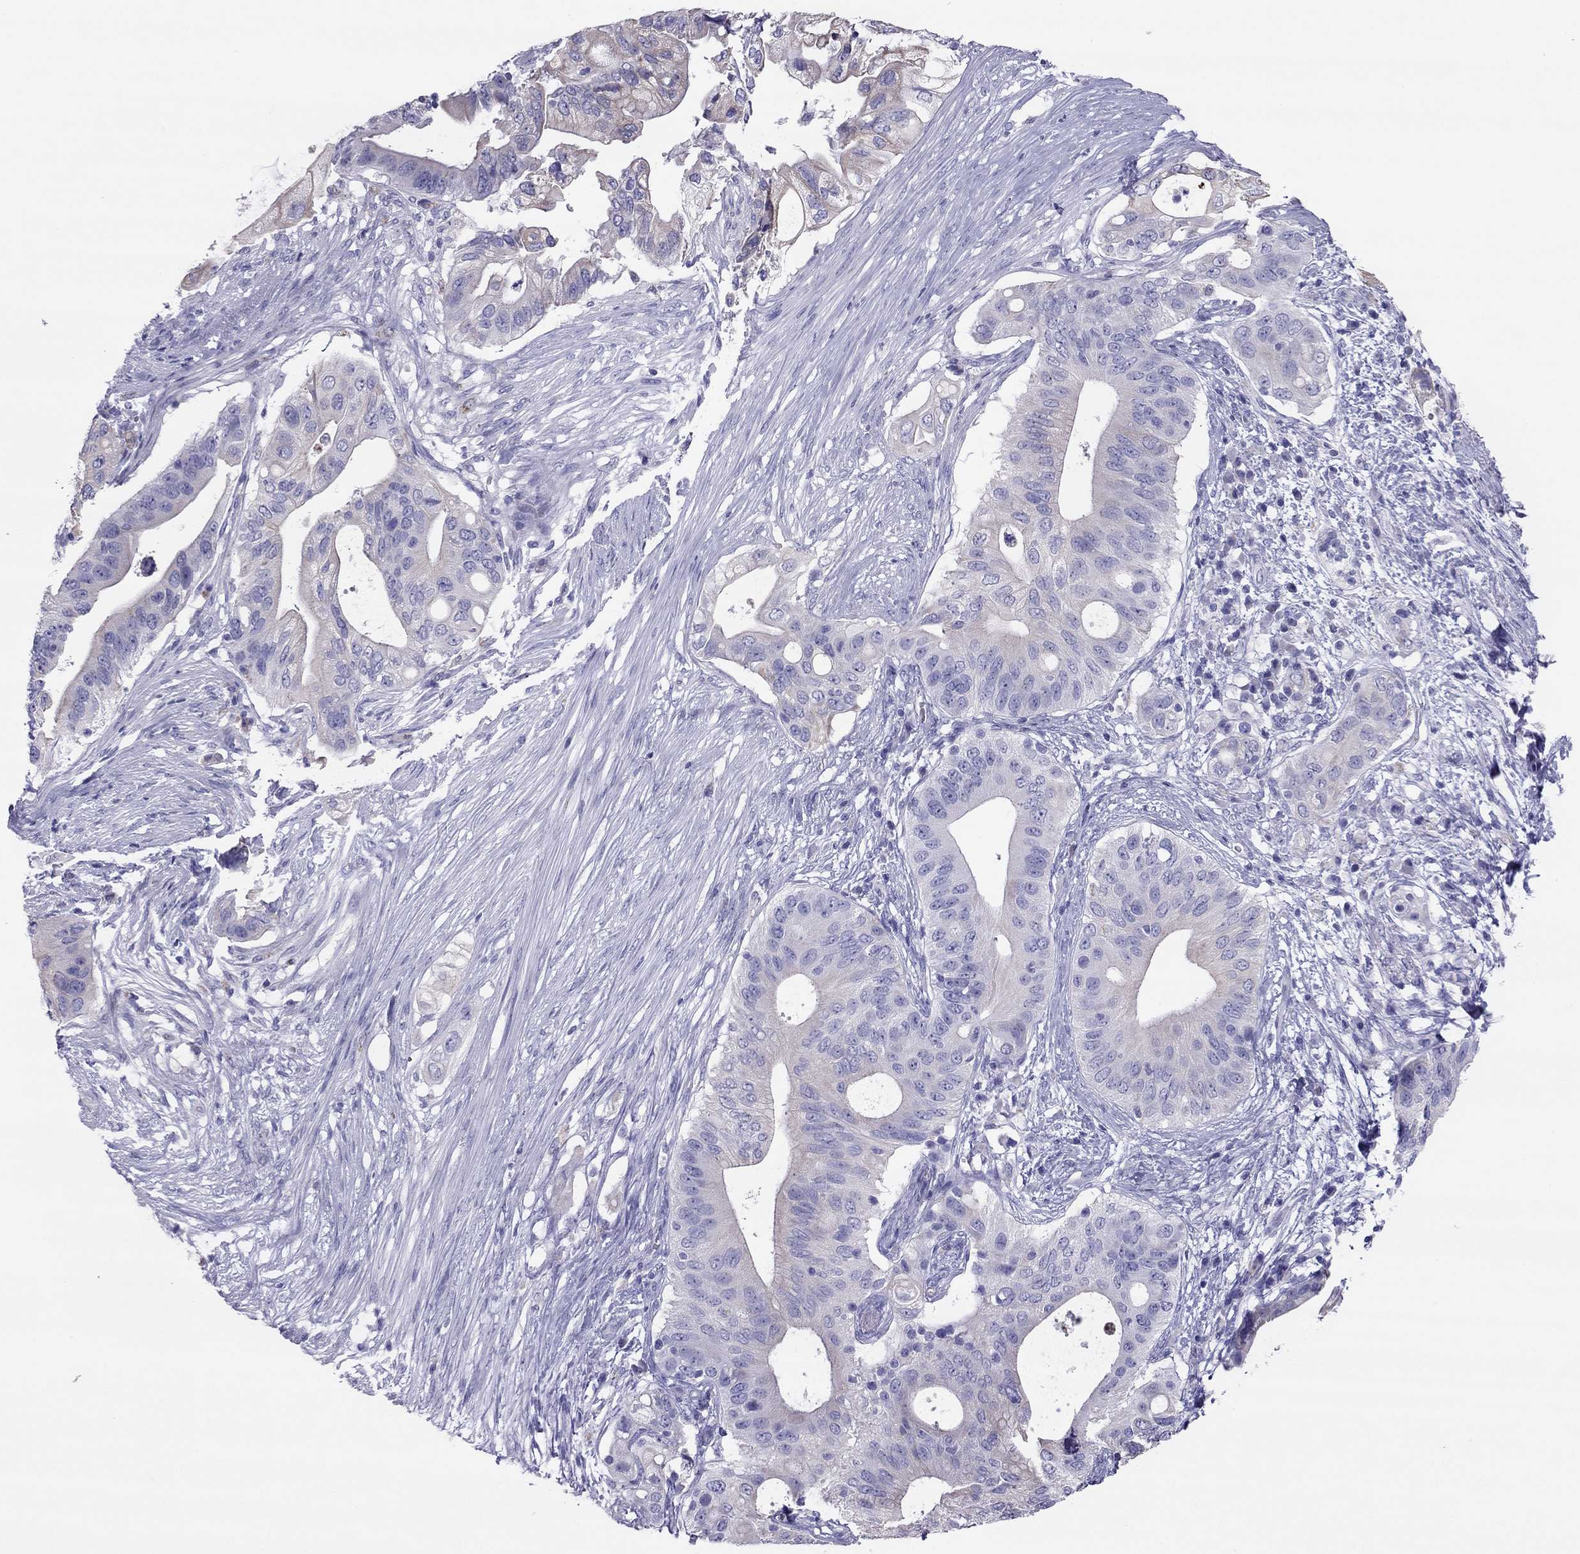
{"staining": {"intensity": "negative", "quantity": "none", "location": "none"}, "tissue": "pancreatic cancer", "cell_type": "Tumor cells", "image_type": "cancer", "snomed": [{"axis": "morphology", "description": "Adenocarcinoma, NOS"}, {"axis": "topography", "description": "Pancreas"}], "caption": "This photomicrograph is of adenocarcinoma (pancreatic) stained with immunohistochemistry (IHC) to label a protein in brown with the nuclei are counter-stained blue. There is no expression in tumor cells. The staining was performed using DAB to visualize the protein expression in brown, while the nuclei were stained in blue with hematoxylin (Magnification: 20x).", "gene": "MAEL", "patient": {"sex": "female", "age": 72}}